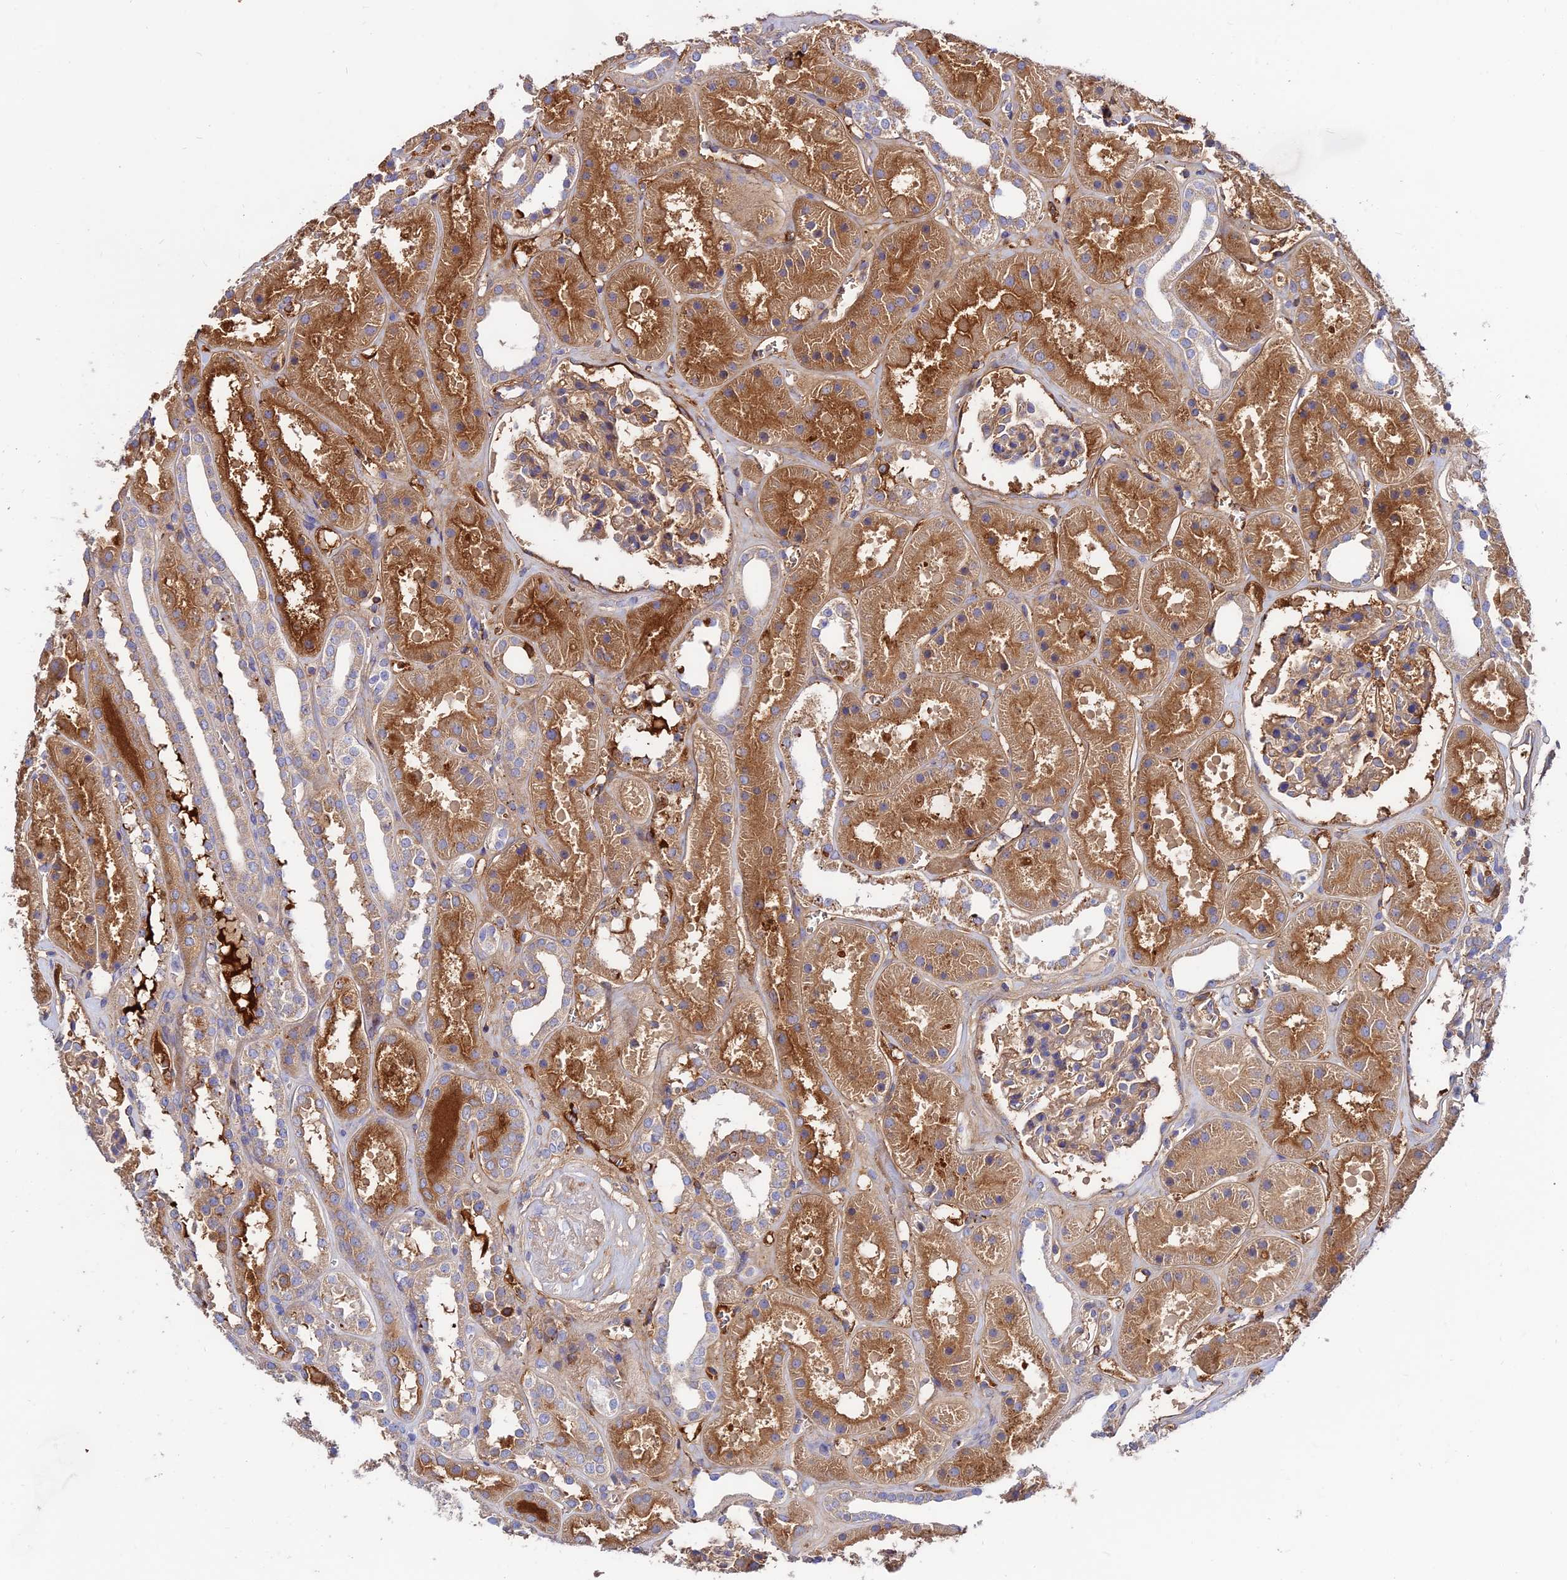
{"staining": {"intensity": "weak", "quantity": "25%-75%", "location": "cytoplasmic/membranous"}, "tissue": "kidney", "cell_type": "Cells in glomeruli", "image_type": "normal", "snomed": [{"axis": "morphology", "description": "Normal tissue, NOS"}, {"axis": "topography", "description": "Kidney"}], "caption": "Immunohistochemical staining of normal kidney demonstrates 25%-75% levels of weak cytoplasmic/membranous protein positivity in approximately 25%-75% of cells in glomeruli.", "gene": "PYM1", "patient": {"sex": "female", "age": 41}}